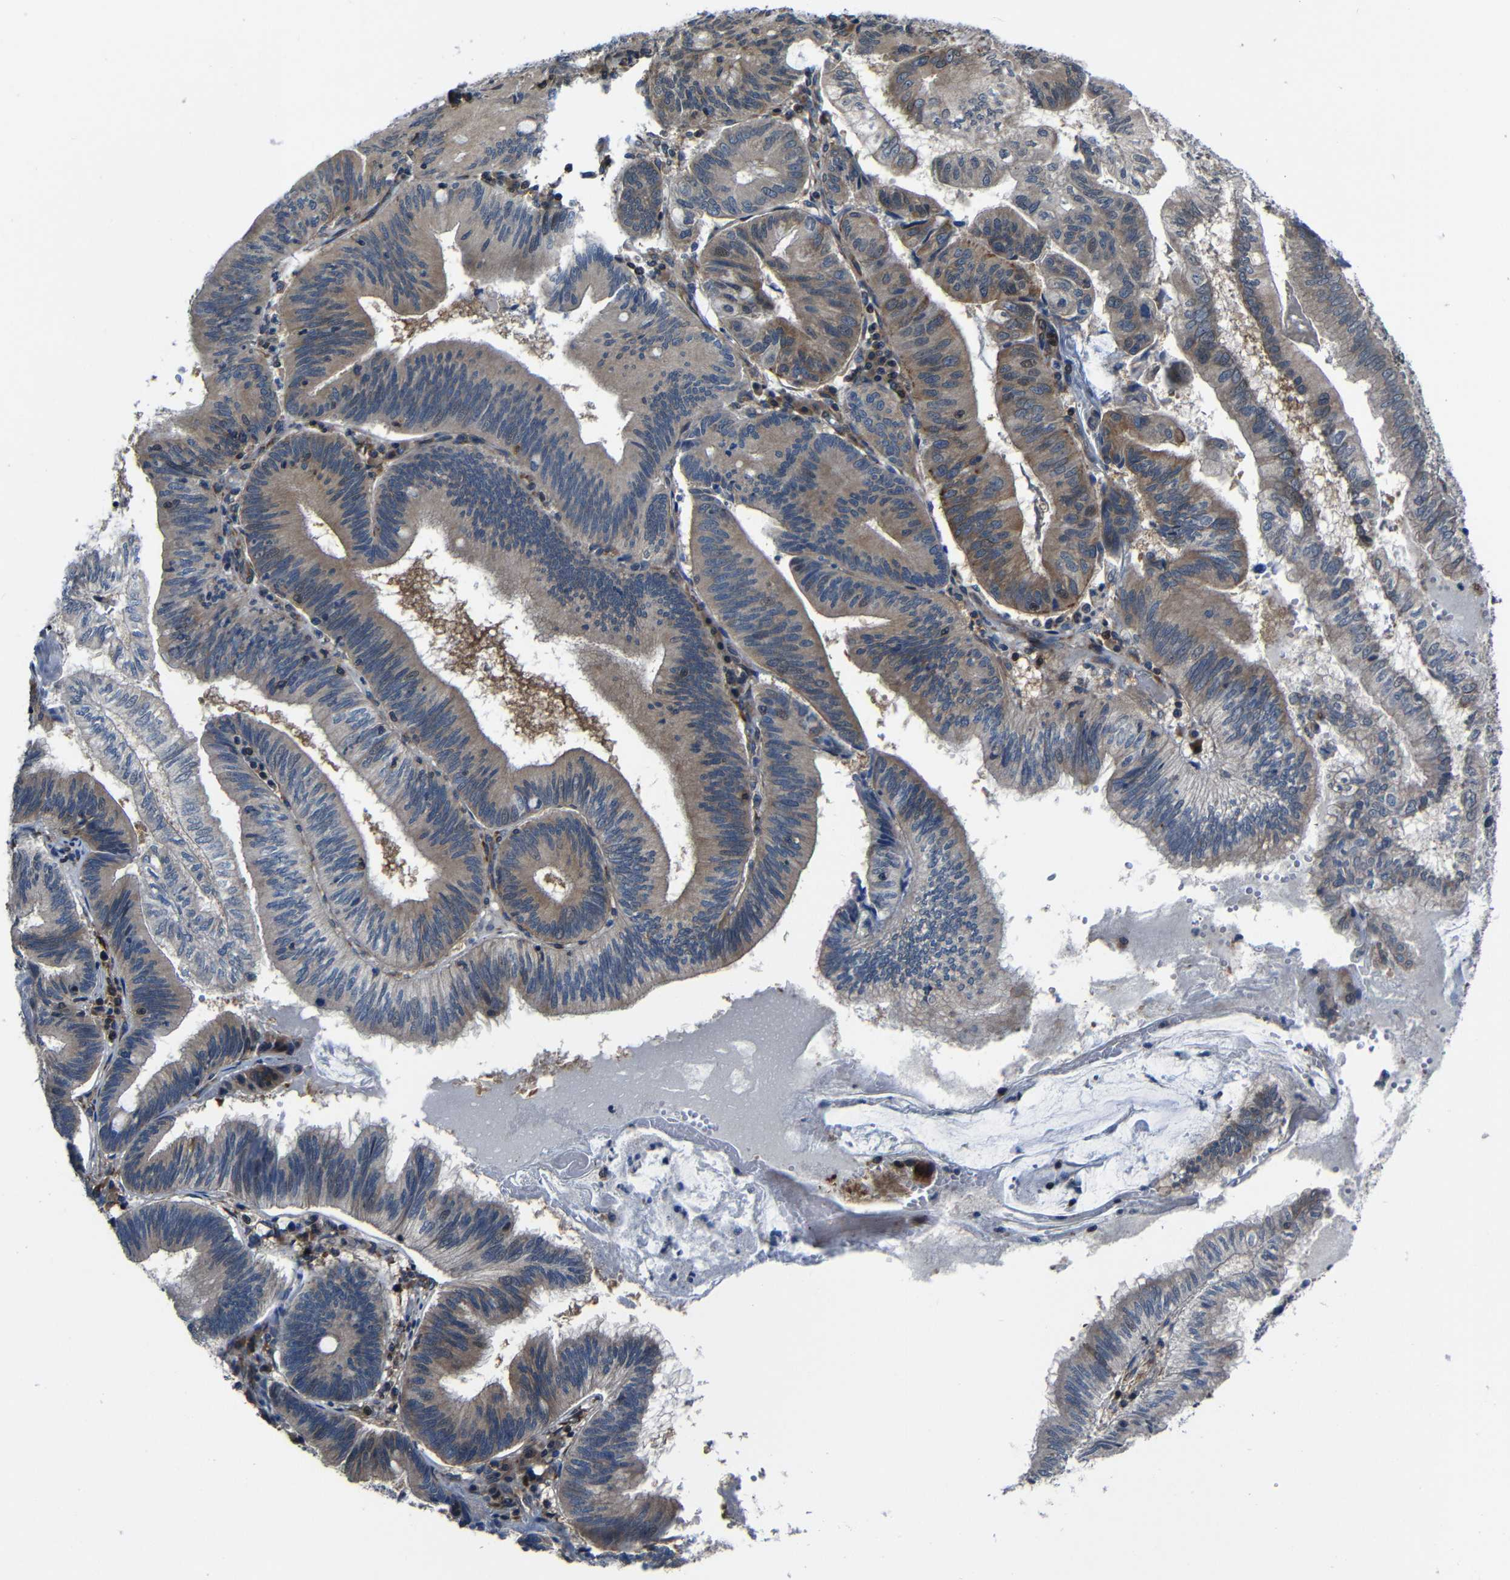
{"staining": {"intensity": "moderate", "quantity": "25%-75%", "location": "cytoplasmic/membranous"}, "tissue": "pancreatic cancer", "cell_type": "Tumor cells", "image_type": "cancer", "snomed": [{"axis": "morphology", "description": "Adenocarcinoma, NOS"}, {"axis": "topography", "description": "Pancreas"}], "caption": "This photomicrograph displays immunohistochemistry (IHC) staining of adenocarcinoma (pancreatic), with medium moderate cytoplasmic/membranous expression in approximately 25%-75% of tumor cells.", "gene": "KIAA0513", "patient": {"sex": "male", "age": 82}}